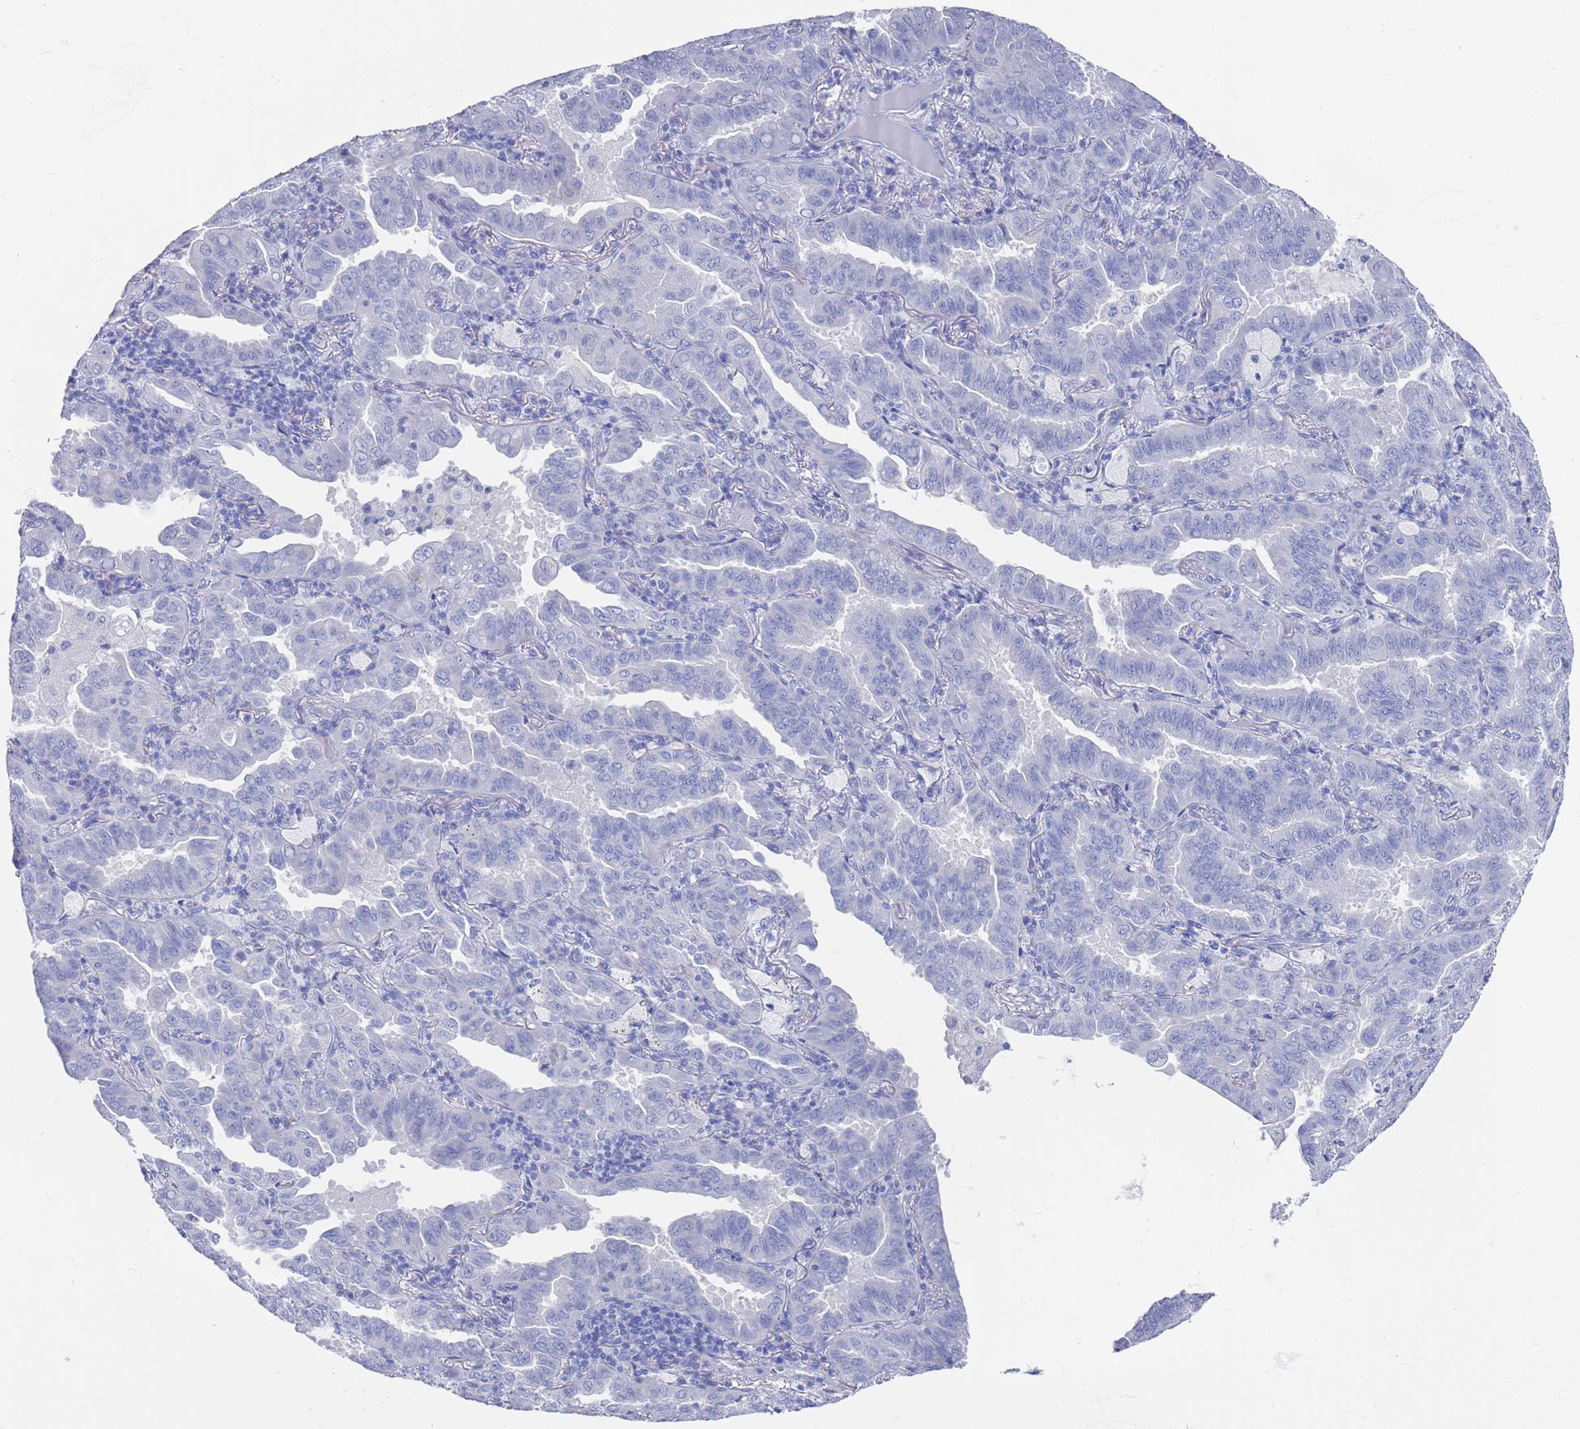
{"staining": {"intensity": "negative", "quantity": "none", "location": "none"}, "tissue": "lung cancer", "cell_type": "Tumor cells", "image_type": "cancer", "snomed": [{"axis": "morphology", "description": "Adenocarcinoma, NOS"}, {"axis": "topography", "description": "Lung"}], "caption": "Tumor cells show no significant staining in lung cancer.", "gene": "MTMR2", "patient": {"sex": "male", "age": 64}}